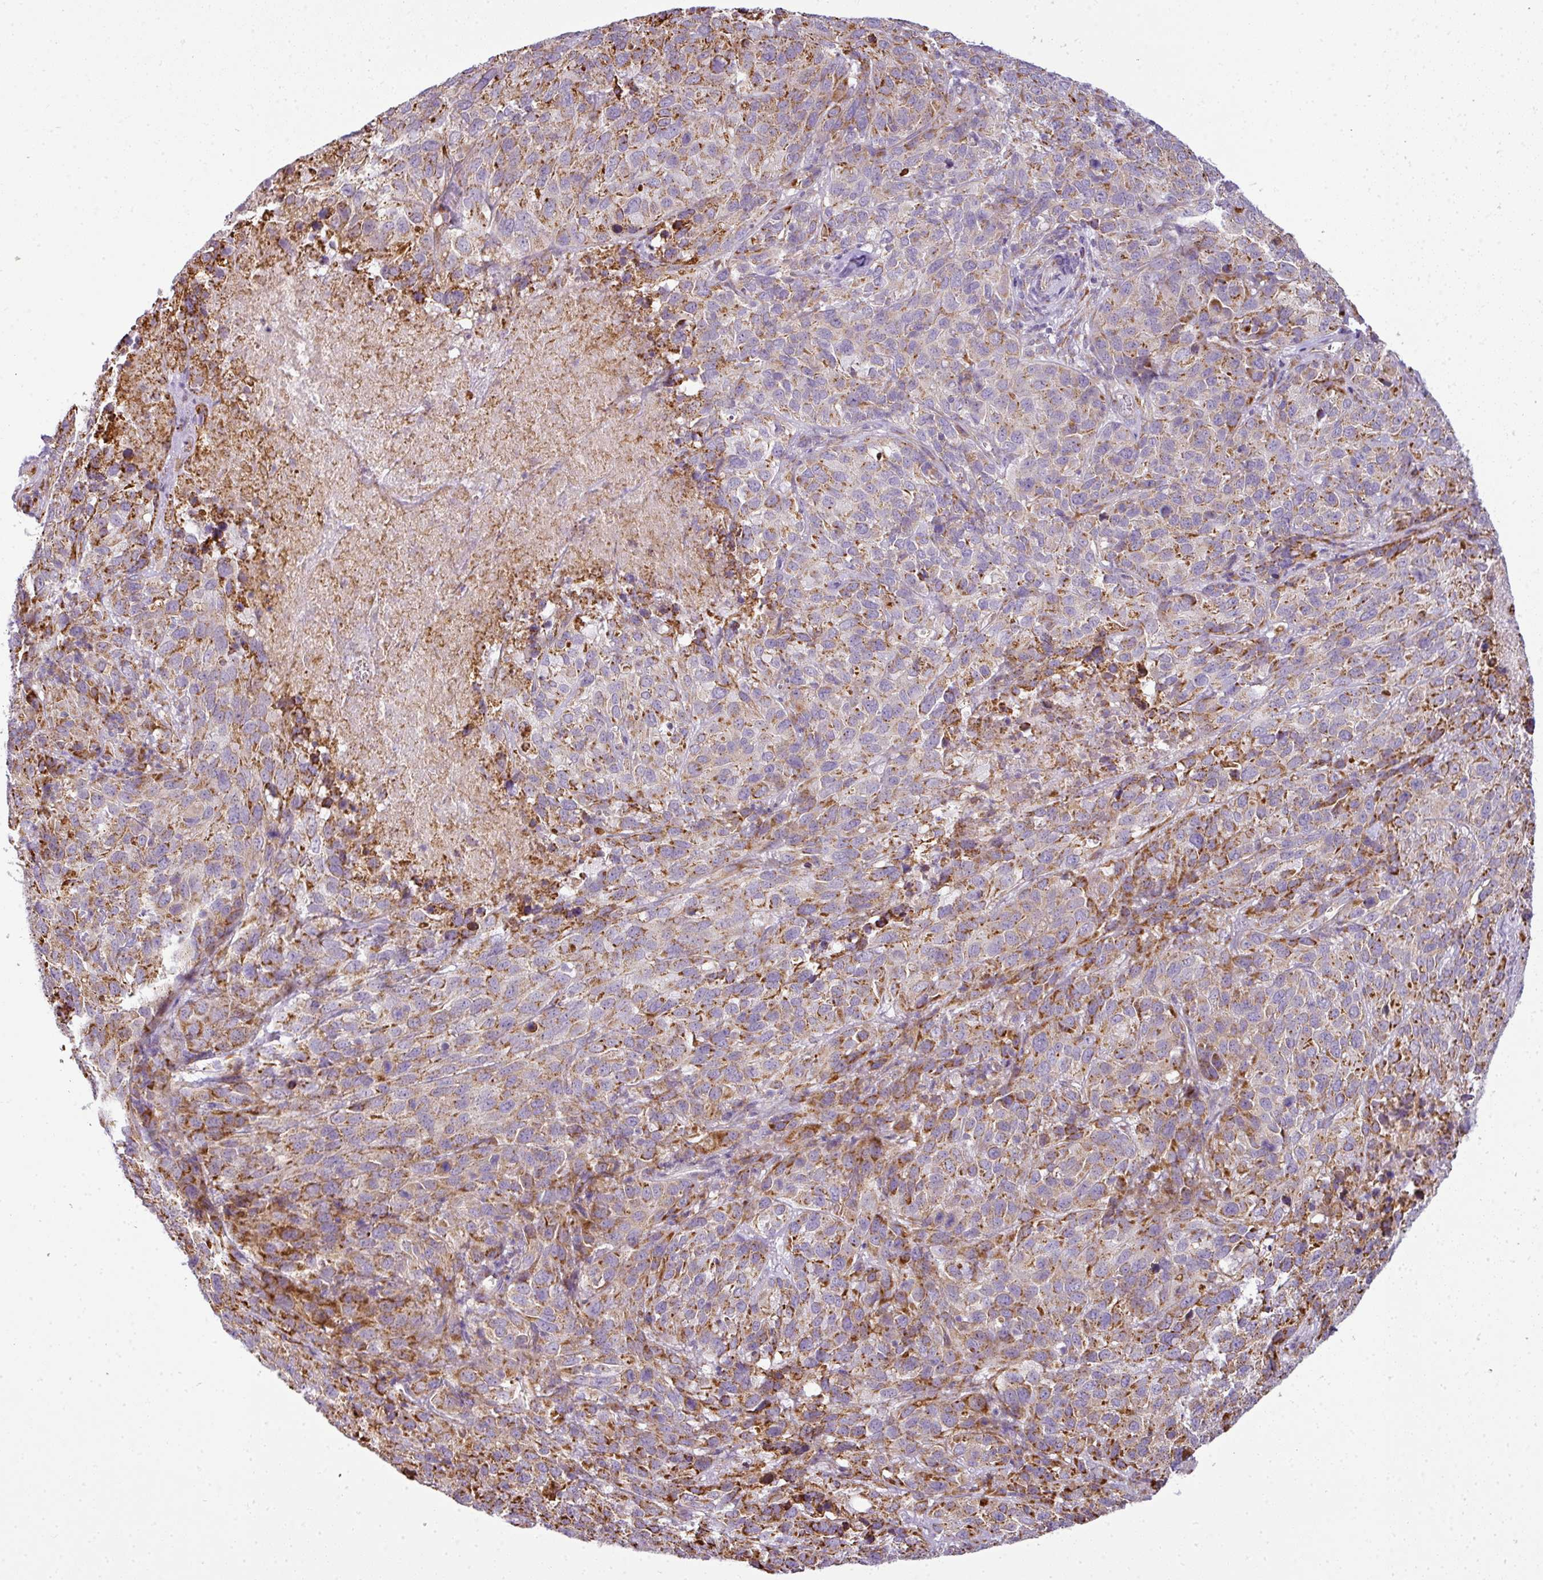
{"staining": {"intensity": "moderate", "quantity": "25%-75%", "location": "cytoplasmic/membranous"}, "tissue": "cervical cancer", "cell_type": "Tumor cells", "image_type": "cancer", "snomed": [{"axis": "morphology", "description": "Squamous cell carcinoma, NOS"}, {"axis": "topography", "description": "Cervix"}], "caption": "DAB (3,3'-diaminobenzidine) immunohistochemical staining of cervical cancer (squamous cell carcinoma) displays moderate cytoplasmic/membranous protein expression in approximately 25%-75% of tumor cells. (DAB (3,3'-diaminobenzidine) IHC, brown staining for protein, blue staining for nuclei).", "gene": "ANKRD18A", "patient": {"sex": "female", "age": 51}}